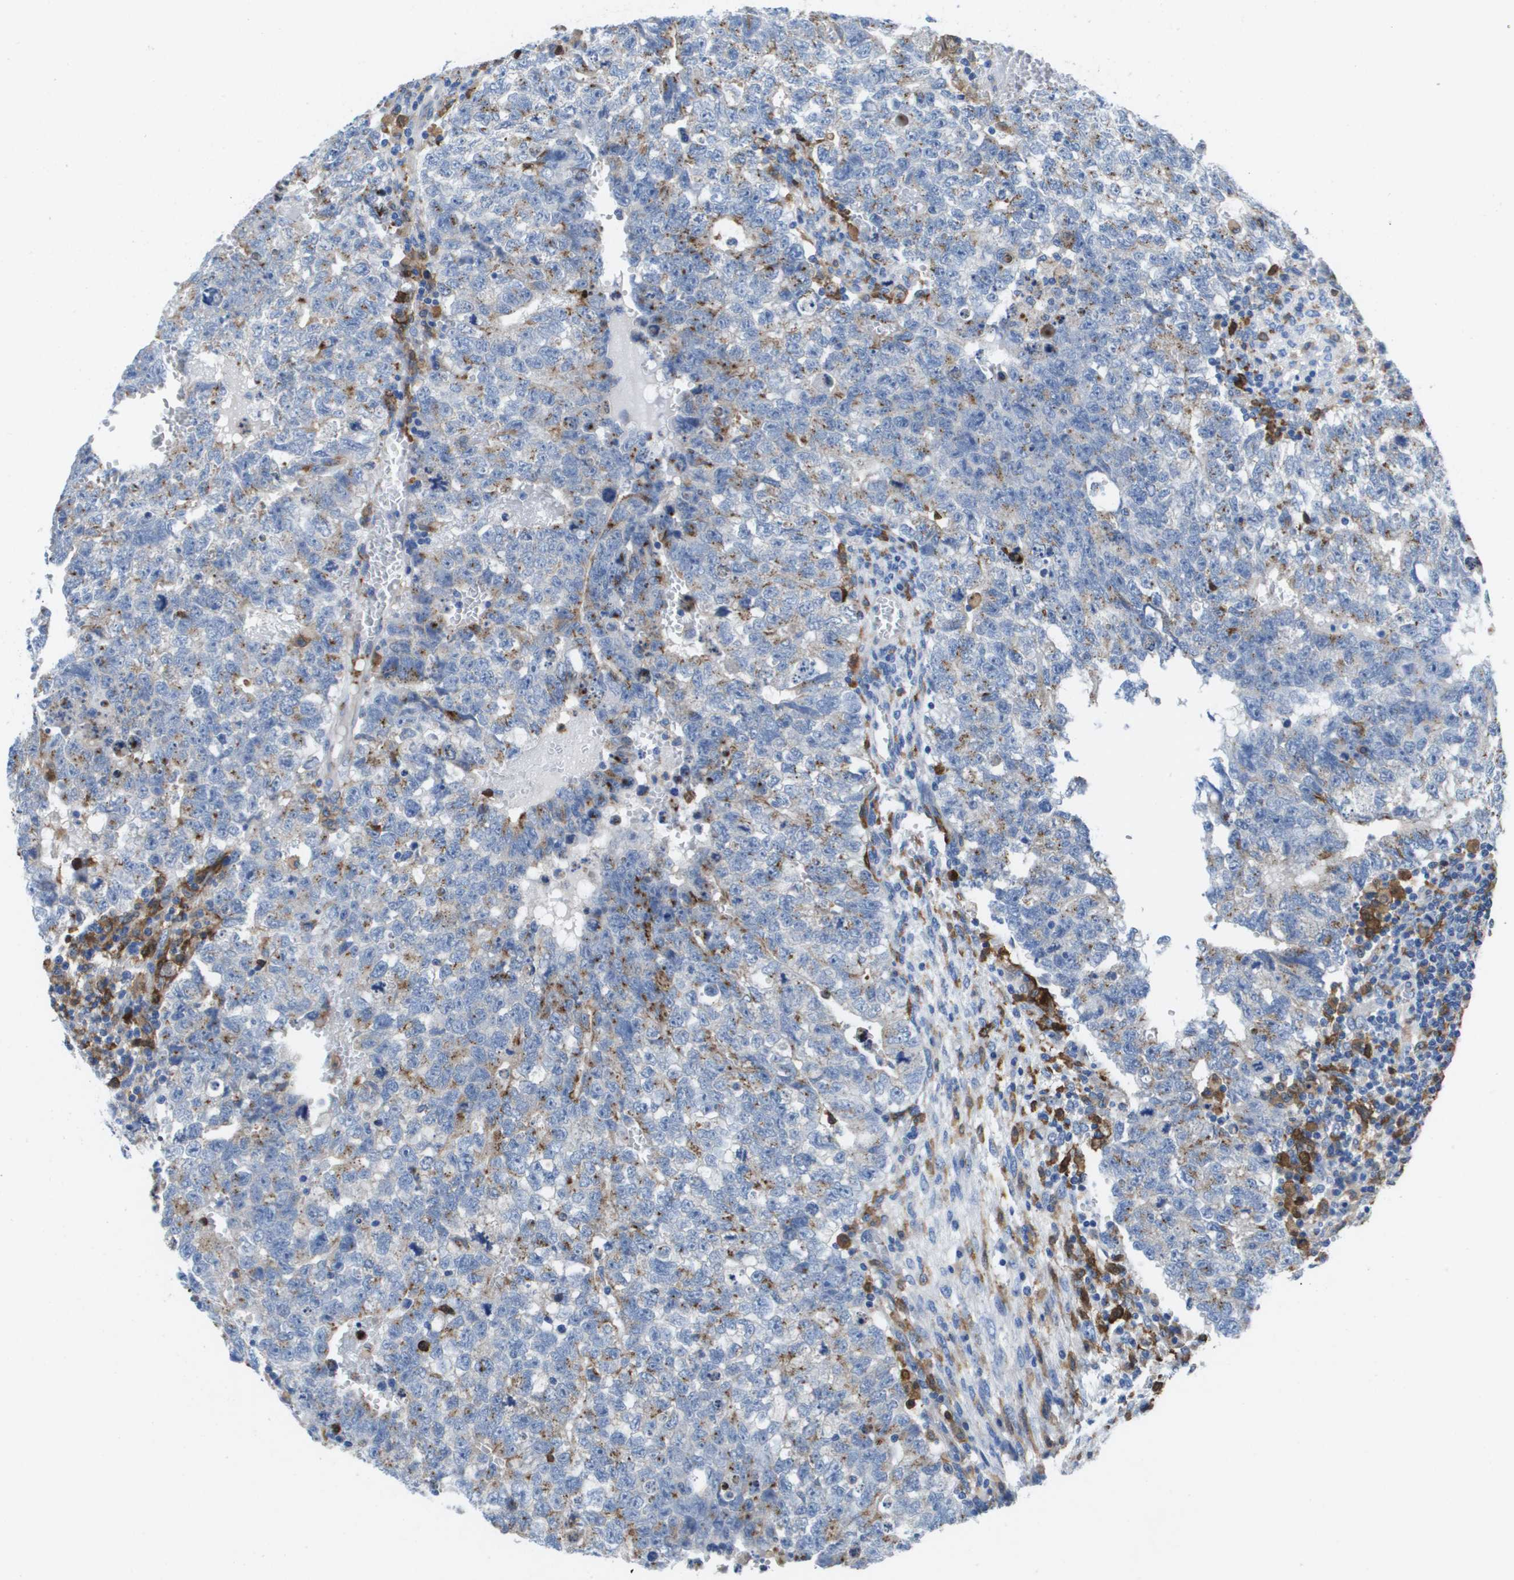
{"staining": {"intensity": "weak", "quantity": "<25%", "location": "cytoplasmic/membranous"}, "tissue": "testis cancer", "cell_type": "Tumor cells", "image_type": "cancer", "snomed": [{"axis": "morphology", "description": "Seminoma, NOS"}, {"axis": "morphology", "description": "Carcinoma, Embryonal, NOS"}, {"axis": "topography", "description": "Testis"}], "caption": "DAB immunohistochemical staining of seminoma (testis) demonstrates no significant staining in tumor cells. (DAB (3,3'-diaminobenzidine) immunohistochemistry (IHC), high magnification).", "gene": "SLC37A2", "patient": {"sex": "male", "age": 38}}